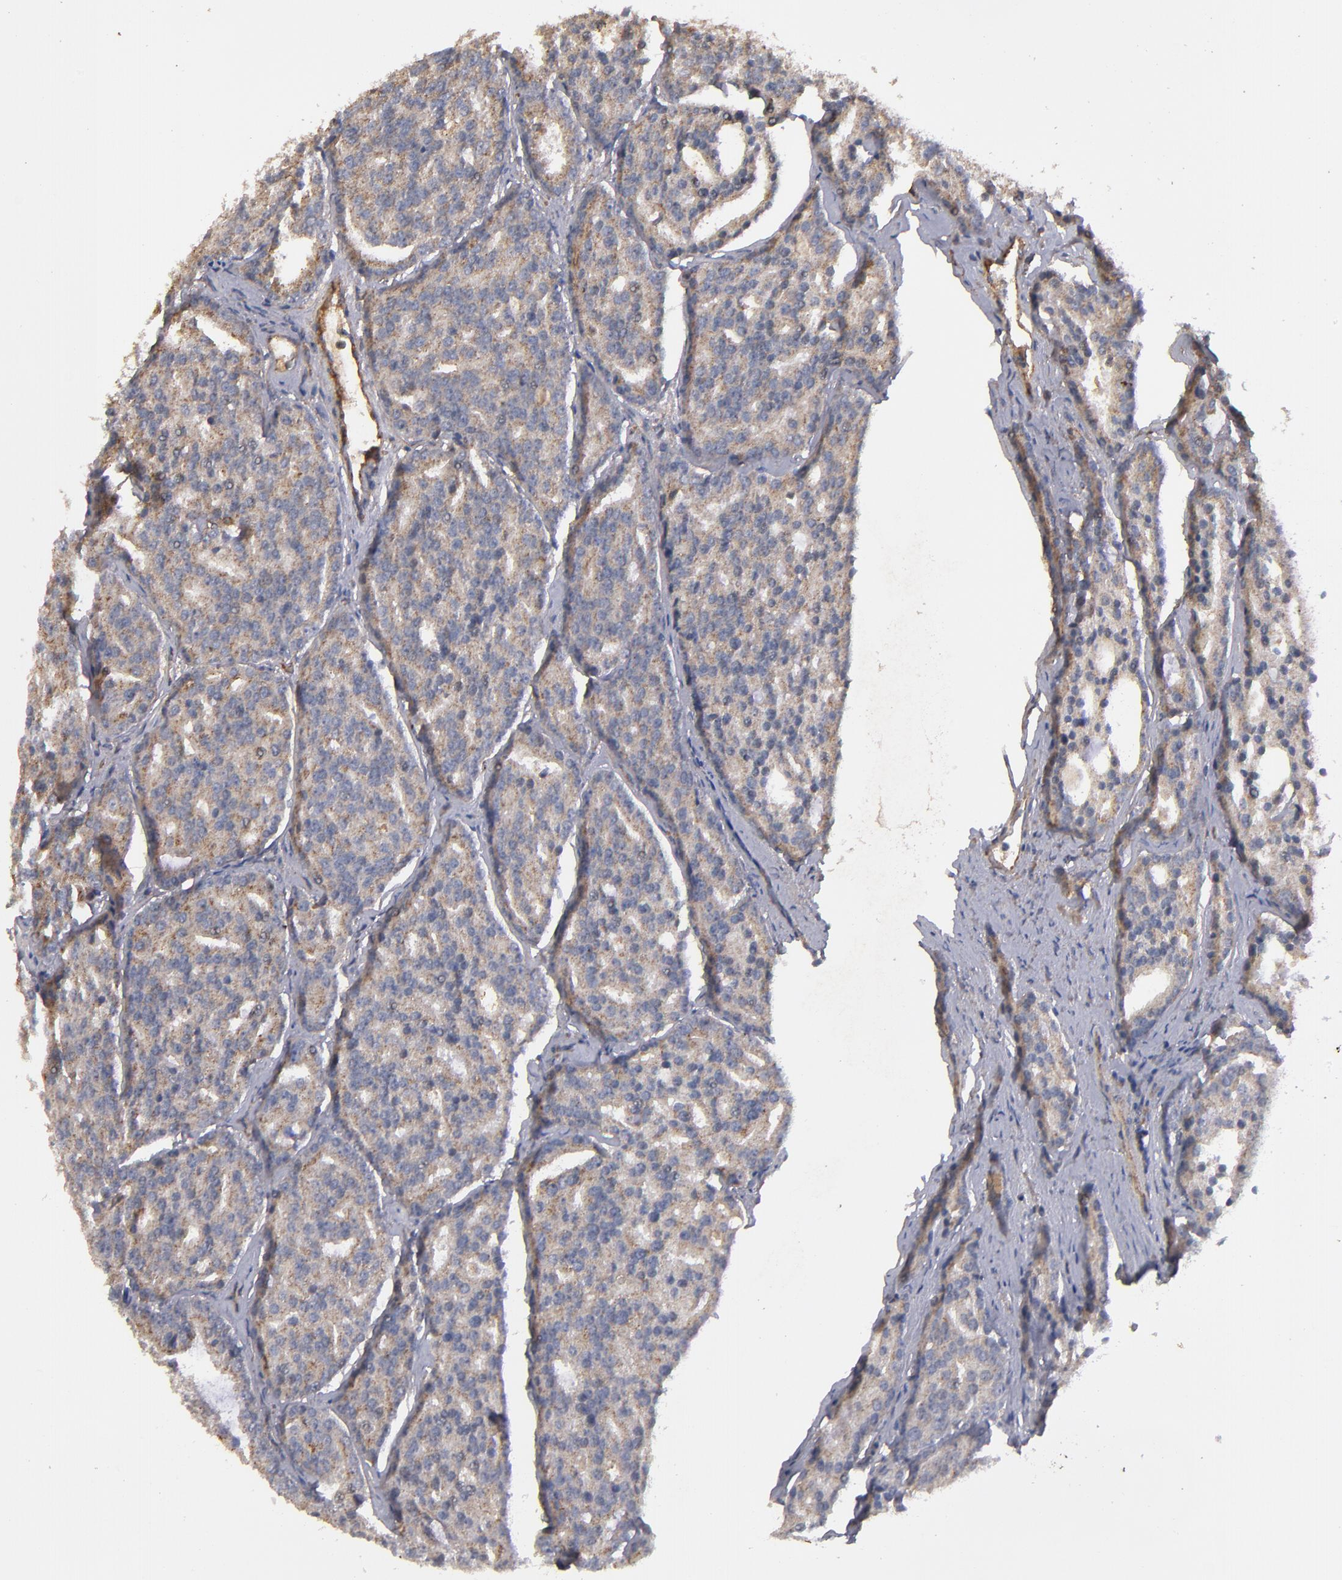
{"staining": {"intensity": "moderate", "quantity": ">75%", "location": "cytoplasmic/membranous"}, "tissue": "prostate cancer", "cell_type": "Tumor cells", "image_type": "cancer", "snomed": [{"axis": "morphology", "description": "Adenocarcinoma, High grade"}, {"axis": "topography", "description": "Prostate"}], "caption": "Brown immunohistochemical staining in human prostate high-grade adenocarcinoma displays moderate cytoplasmic/membranous positivity in approximately >75% of tumor cells.", "gene": "DIPK2B", "patient": {"sex": "male", "age": 64}}